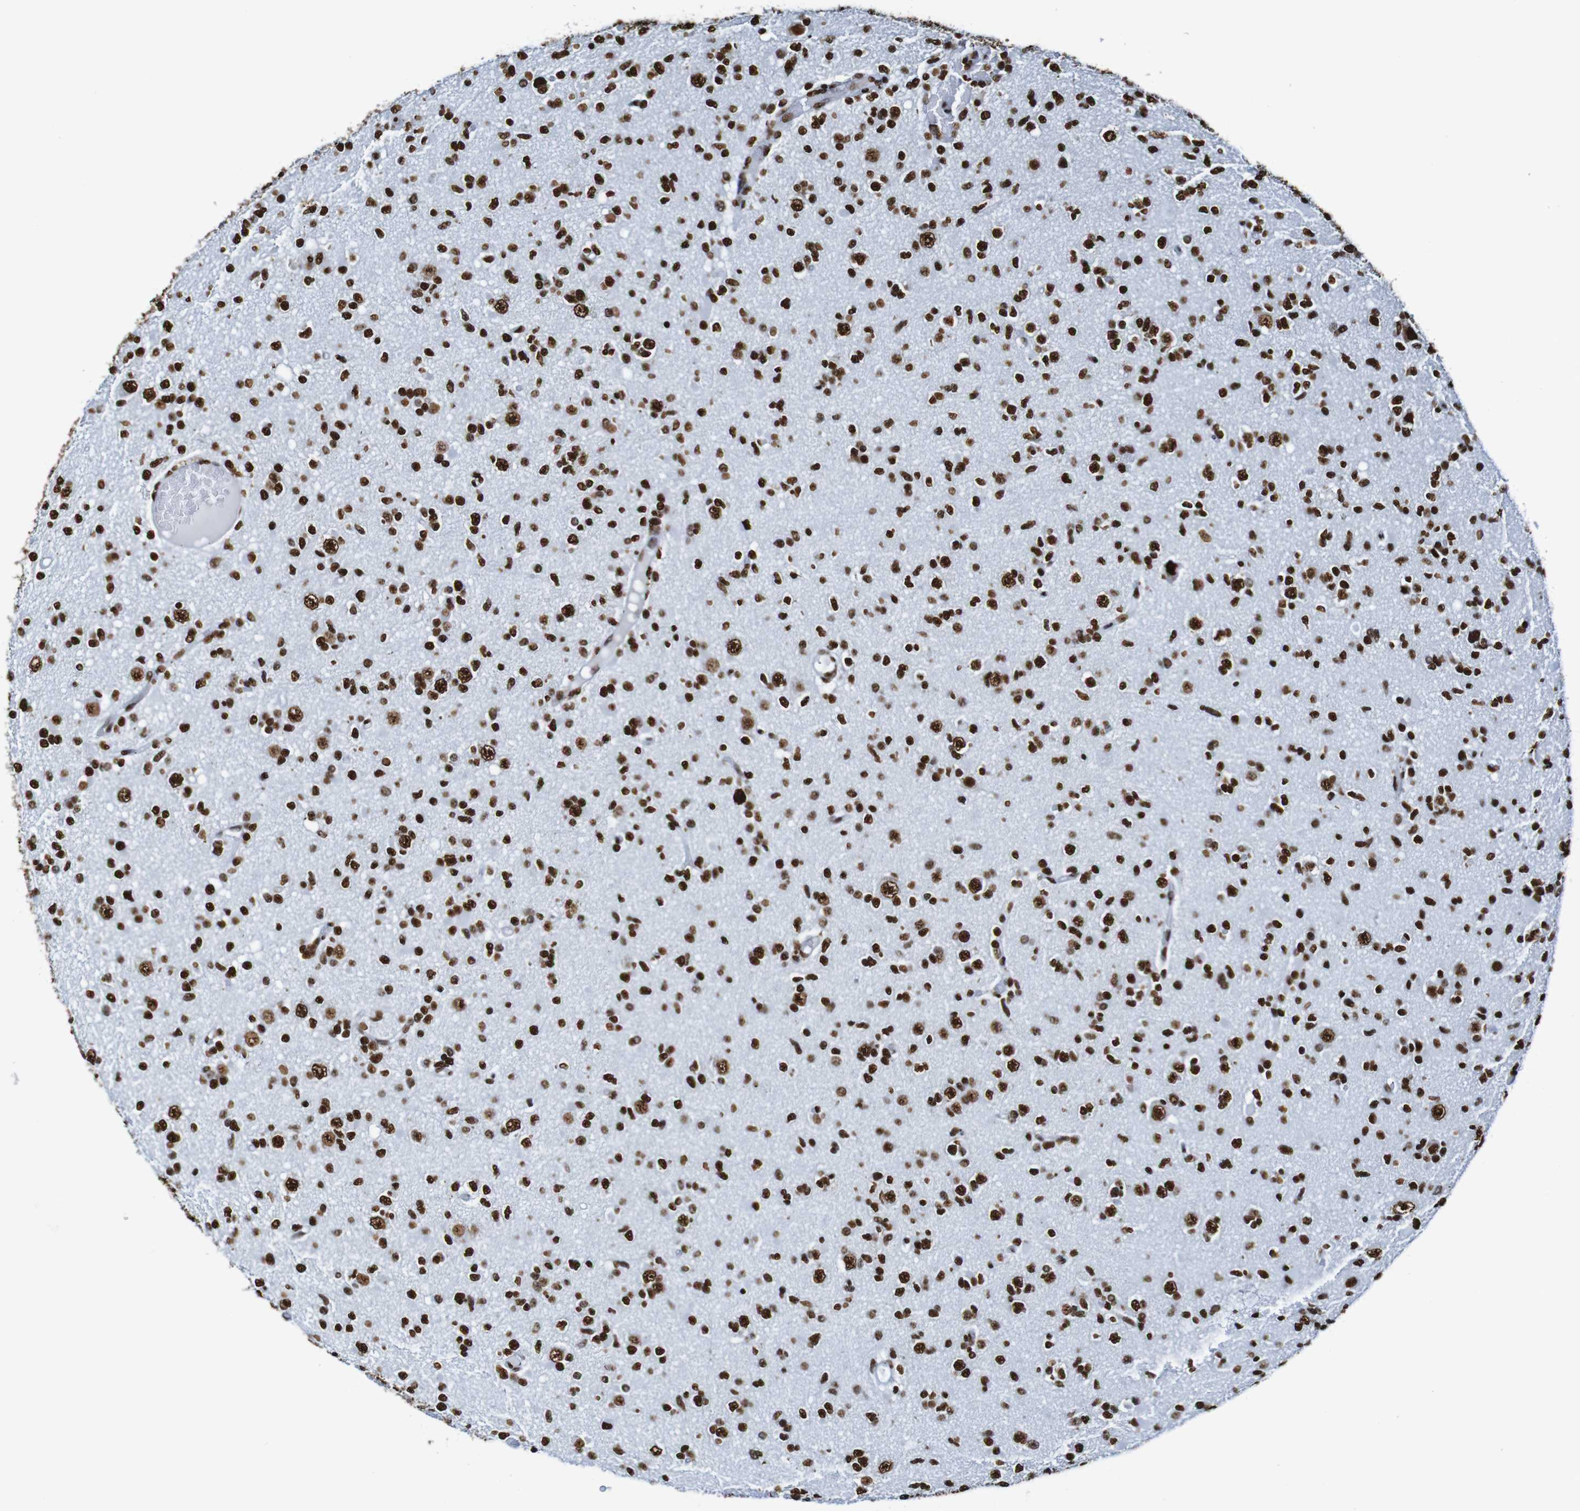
{"staining": {"intensity": "strong", "quantity": ">75%", "location": "nuclear"}, "tissue": "glioma", "cell_type": "Tumor cells", "image_type": "cancer", "snomed": [{"axis": "morphology", "description": "Glioma, malignant, Low grade"}, {"axis": "topography", "description": "Brain"}], "caption": "Glioma was stained to show a protein in brown. There is high levels of strong nuclear positivity in about >75% of tumor cells.", "gene": "SRSF3", "patient": {"sex": "female", "age": 22}}